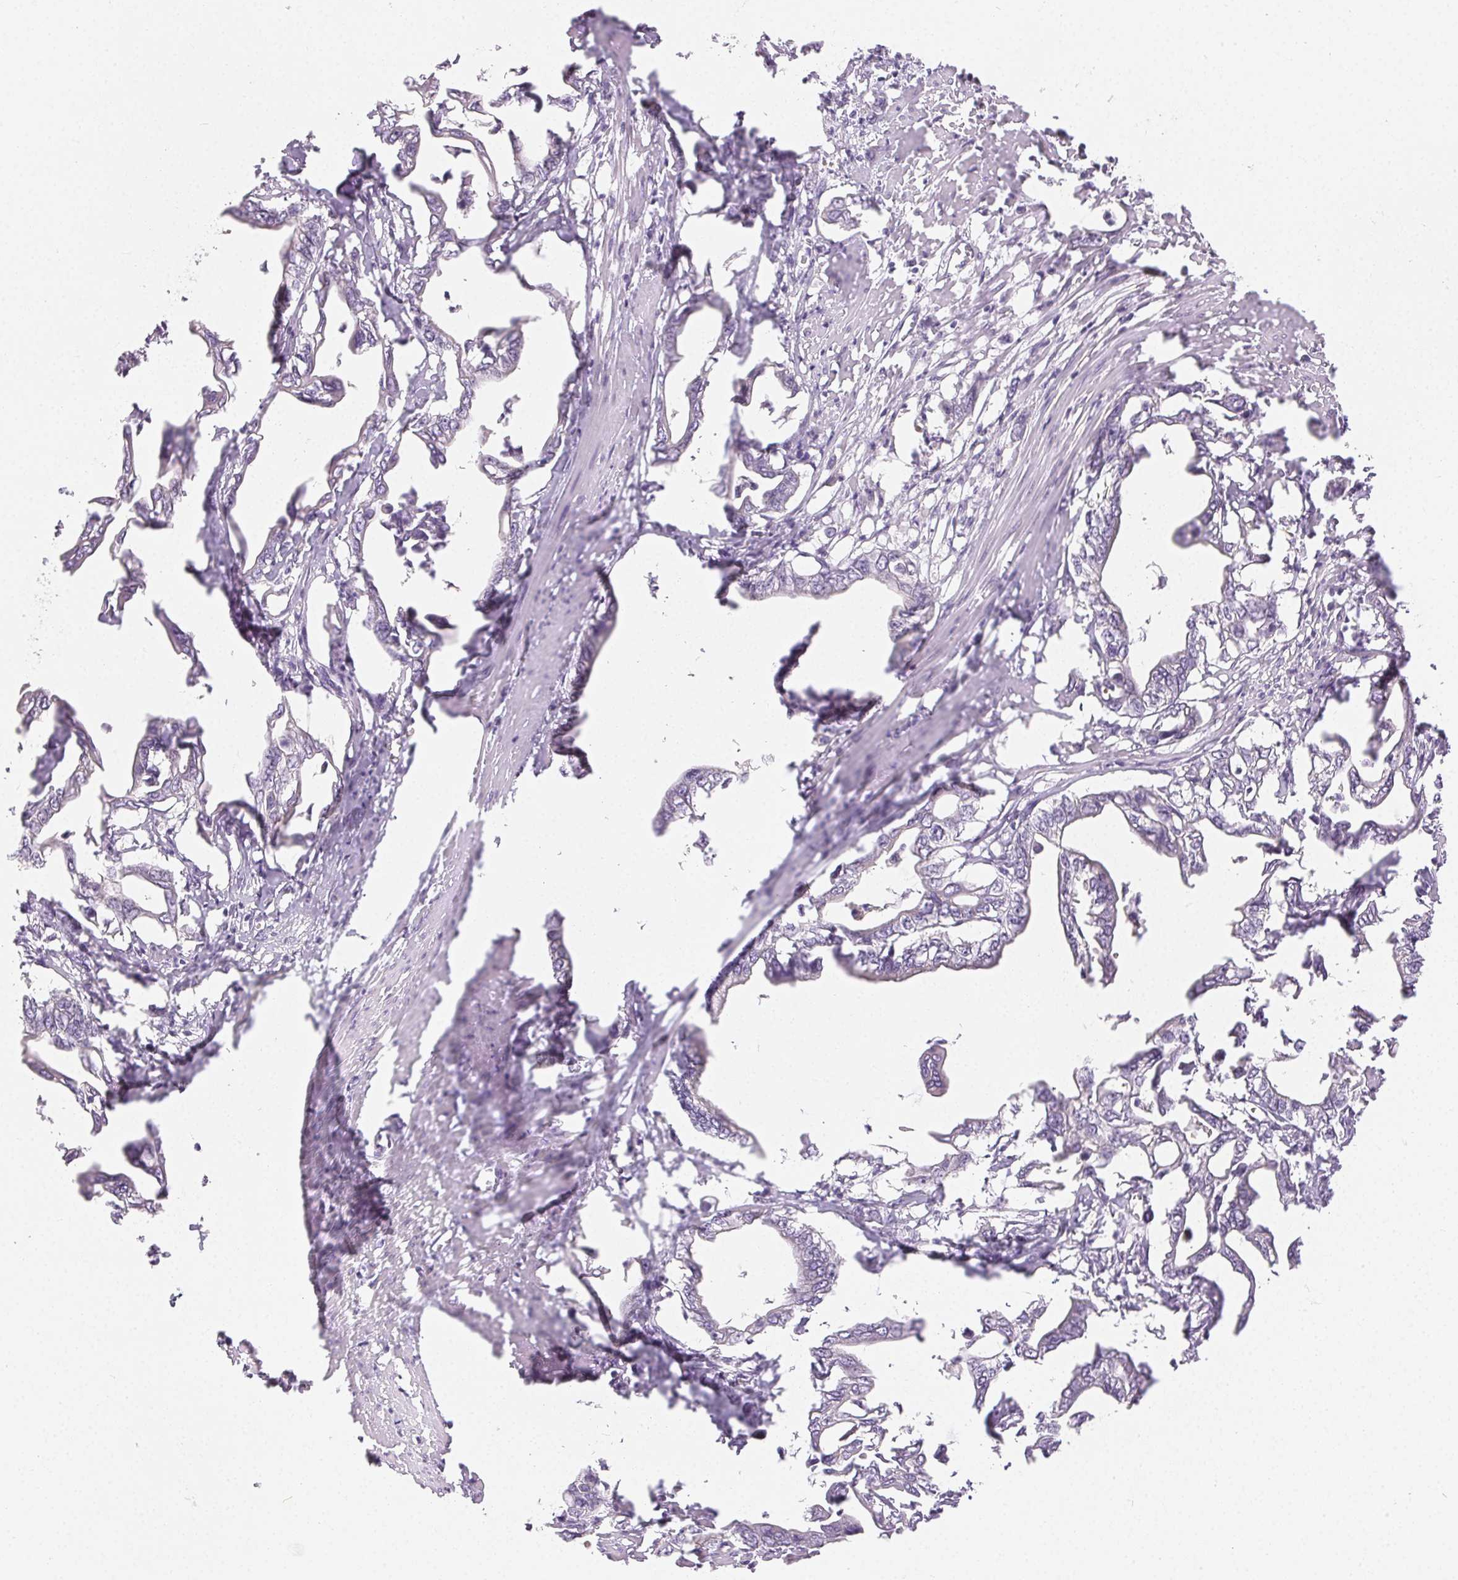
{"staining": {"intensity": "negative", "quantity": "none", "location": "none"}, "tissue": "pancreatic cancer", "cell_type": "Tumor cells", "image_type": "cancer", "snomed": [{"axis": "morphology", "description": "Adenocarcinoma, NOS"}, {"axis": "topography", "description": "Pancreas"}], "caption": "Adenocarcinoma (pancreatic) stained for a protein using IHC reveals no expression tumor cells.", "gene": "SFTPD", "patient": {"sex": "male", "age": 61}}